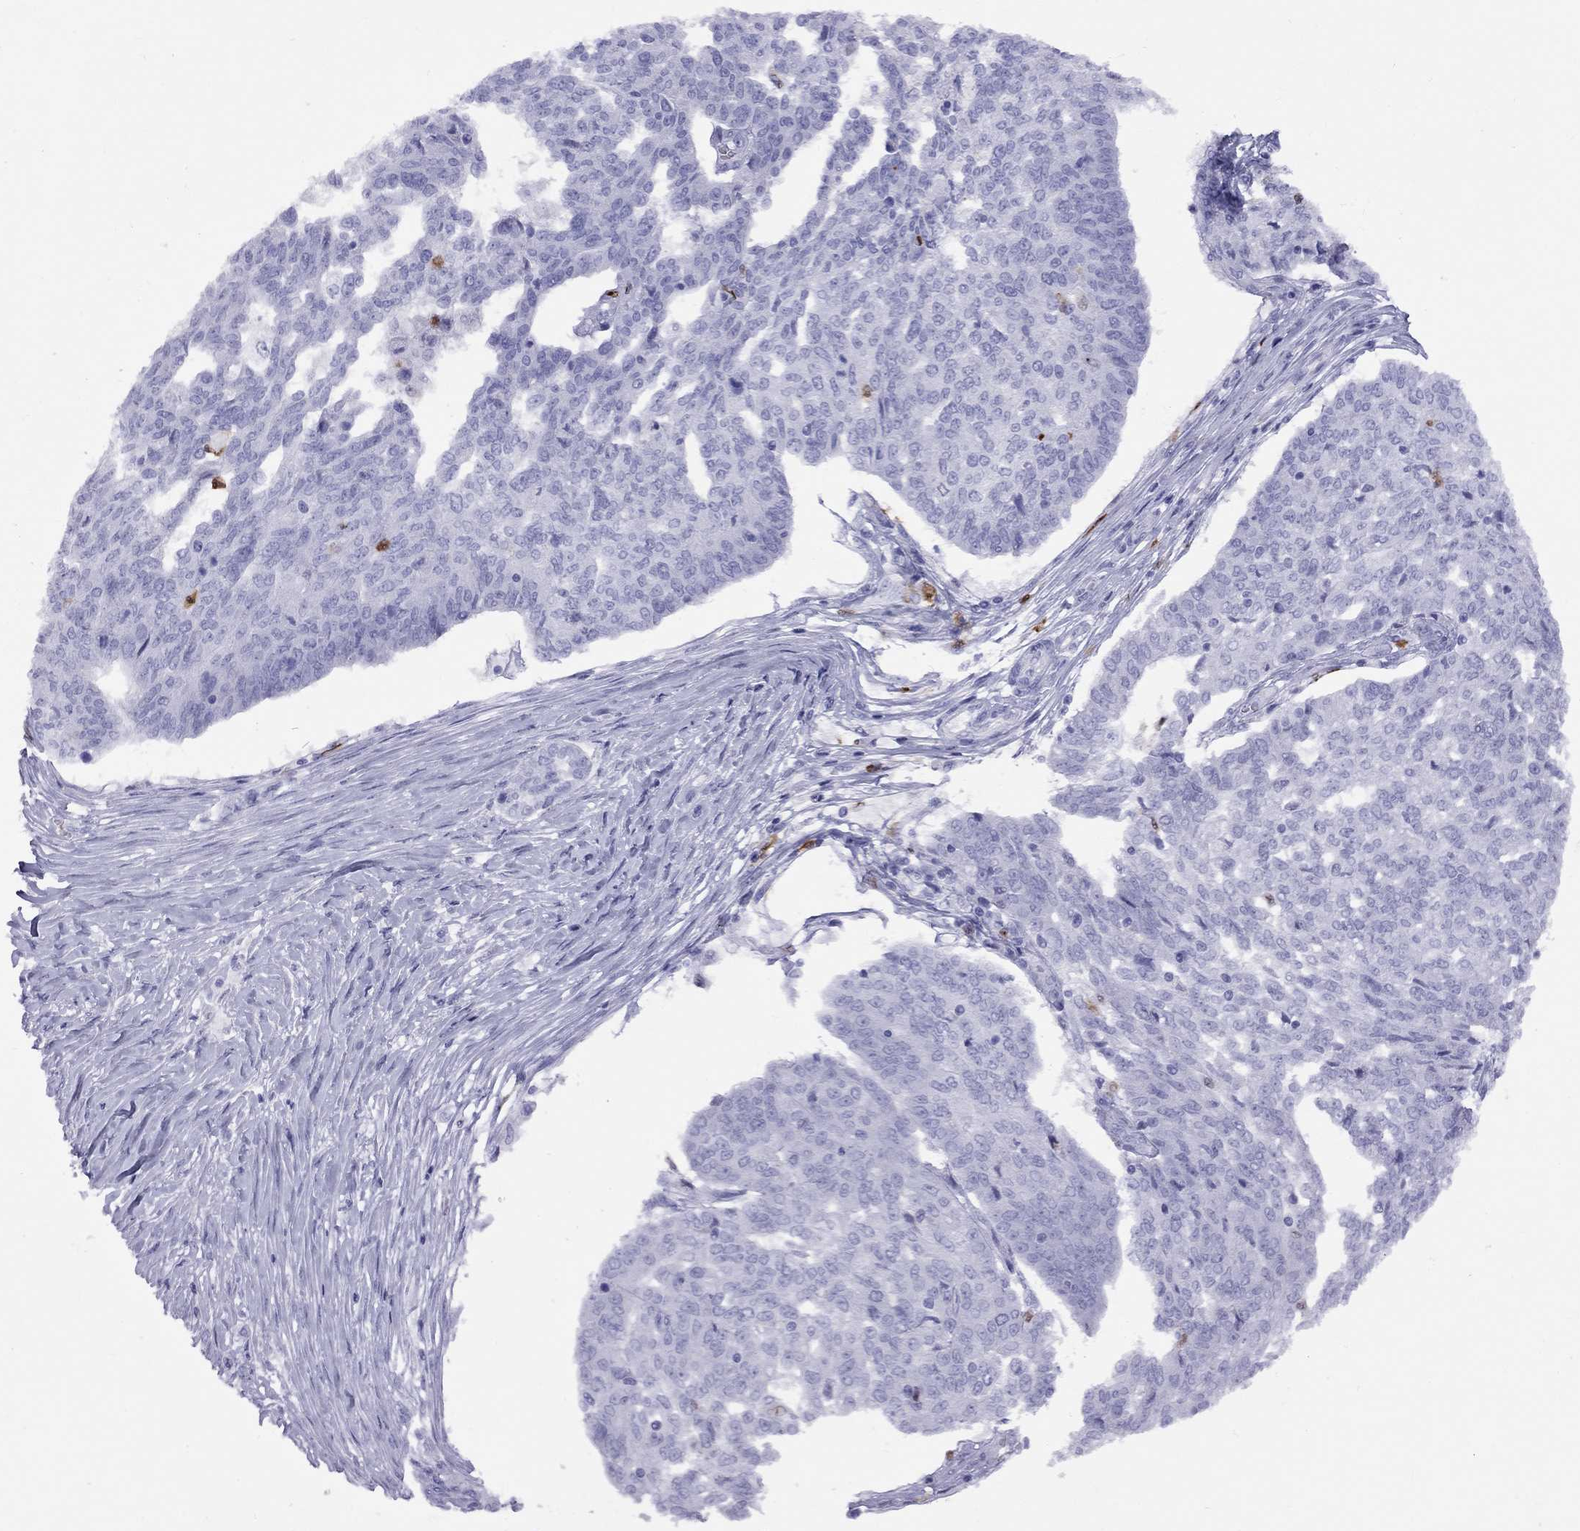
{"staining": {"intensity": "negative", "quantity": "none", "location": "none"}, "tissue": "ovarian cancer", "cell_type": "Tumor cells", "image_type": "cancer", "snomed": [{"axis": "morphology", "description": "Cystadenocarcinoma, serous, NOS"}, {"axis": "topography", "description": "Ovary"}], "caption": "An IHC photomicrograph of serous cystadenocarcinoma (ovarian) is shown. There is no staining in tumor cells of serous cystadenocarcinoma (ovarian).", "gene": "SLAMF1", "patient": {"sex": "female", "age": 67}}